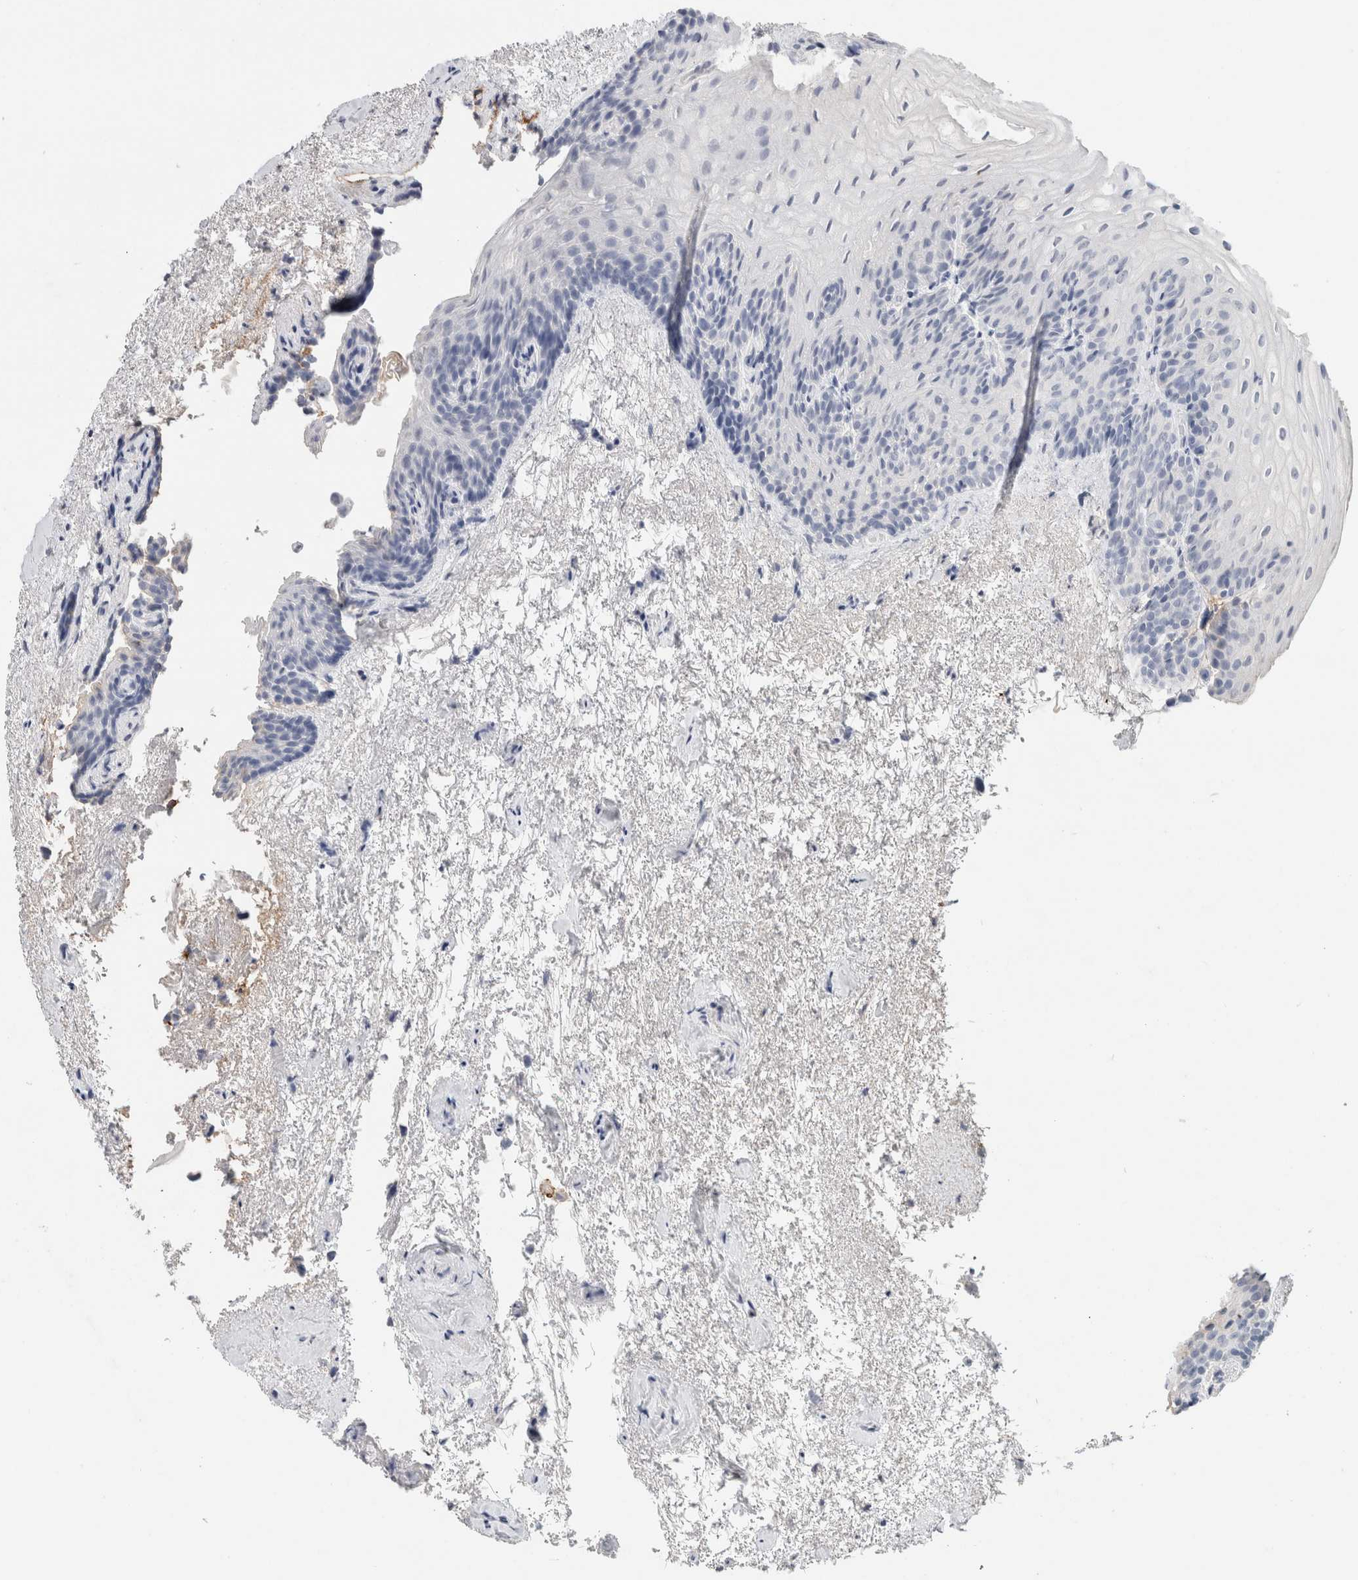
{"staining": {"intensity": "moderate", "quantity": "<25%", "location": "cytoplasmic/membranous"}, "tissue": "urinary bladder", "cell_type": "Urothelial cells", "image_type": "normal", "snomed": [{"axis": "morphology", "description": "Normal tissue, NOS"}, {"axis": "topography", "description": "Urinary bladder"}], "caption": "Immunohistochemistry micrograph of unremarkable urinary bladder: urinary bladder stained using immunohistochemistry (IHC) displays low levels of moderate protein expression localized specifically in the cytoplasmic/membranous of urothelial cells, appearing as a cytoplasmic/membranous brown color.", "gene": "IL6", "patient": {"sex": "female", "age": 67}}